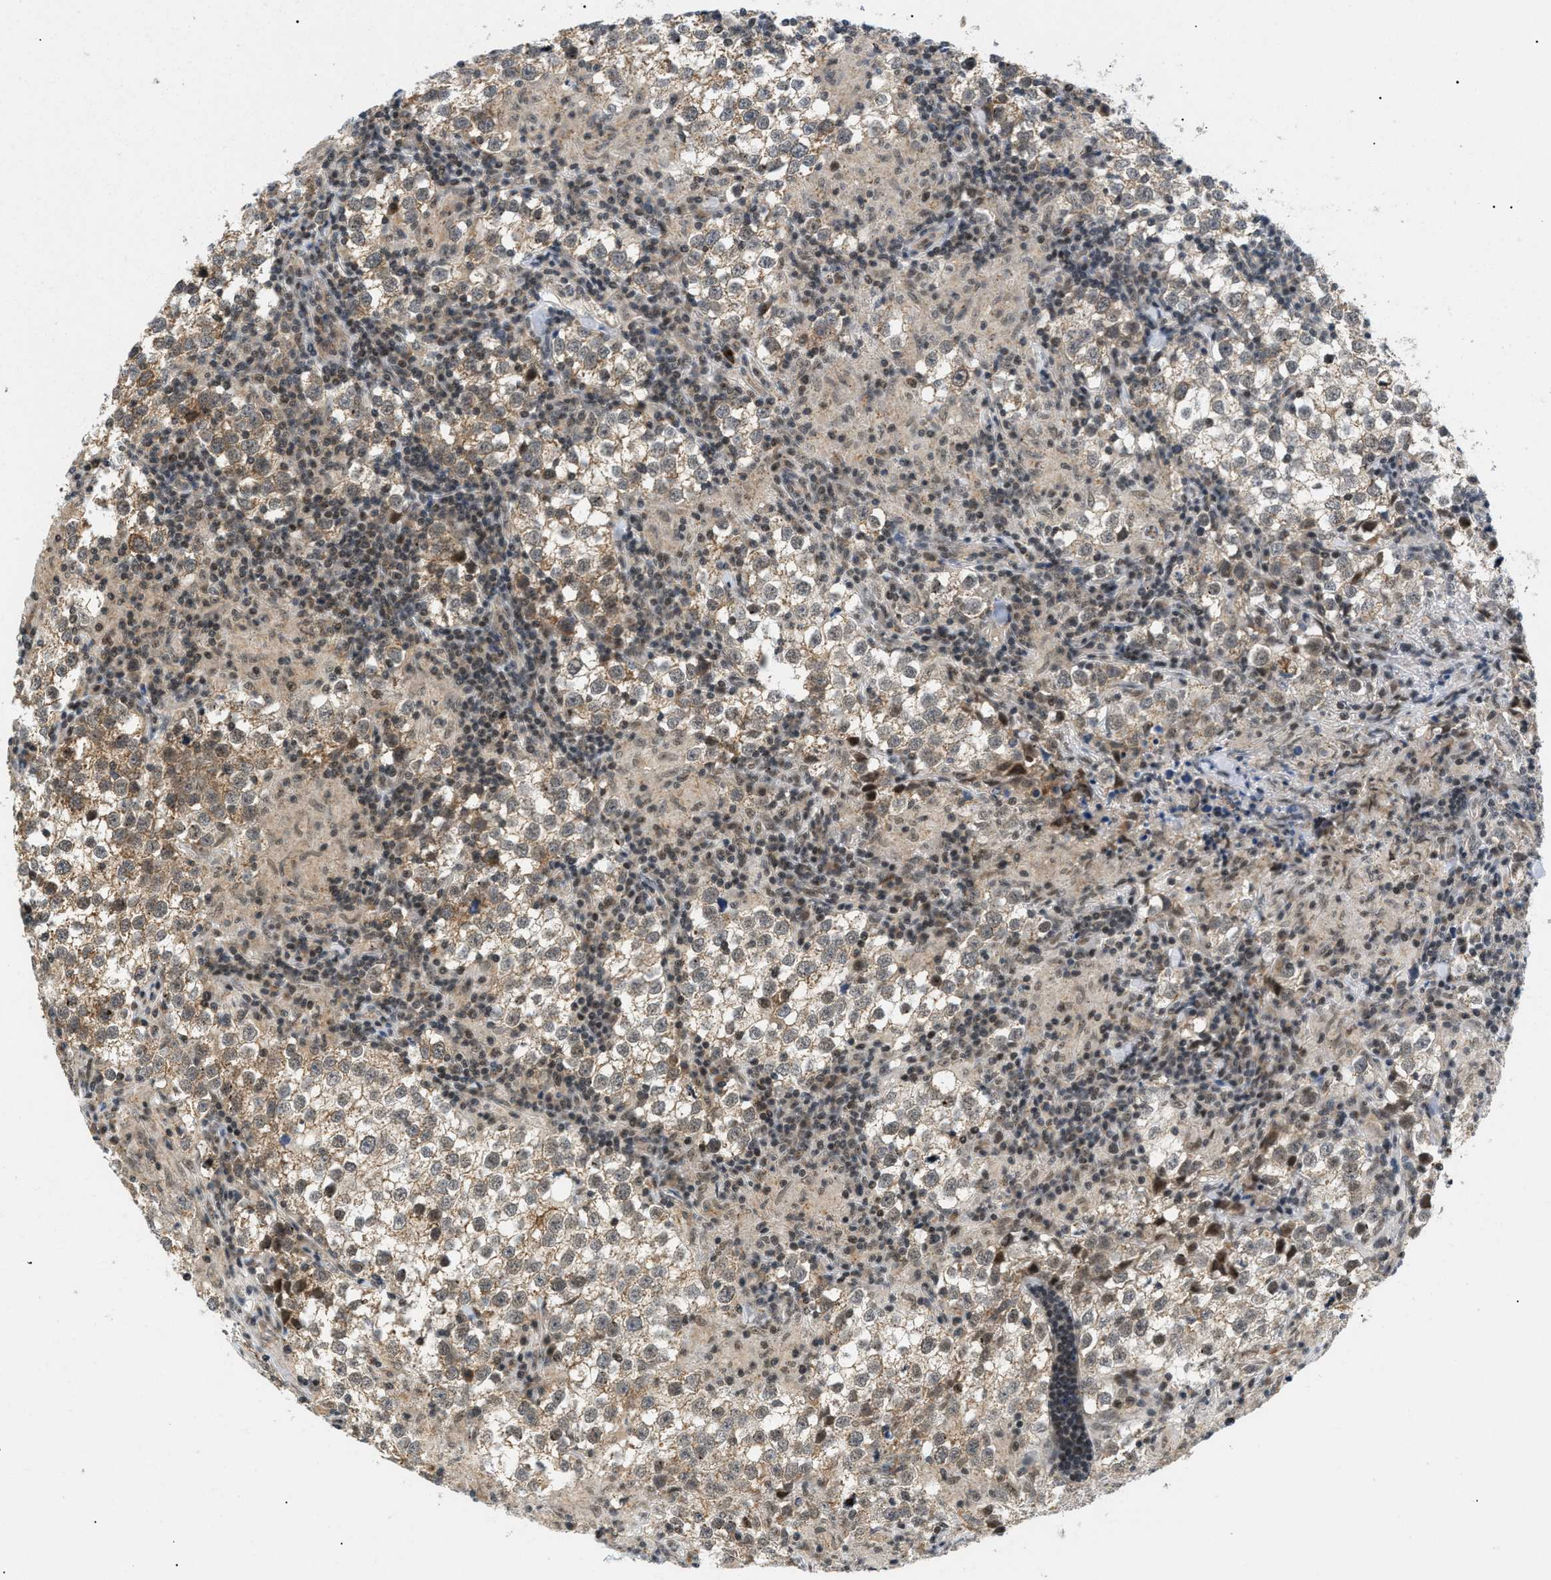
{"staining": {"intensity": "moderate", "quantity": "25%-75%", "location": "cytoplasmic/membranous"}, "tissue": "testis cancer", "cell_type": "Tumor cells", "image_type": "cancer", "snomed": [{"axis": "morphology", "description": "Seminoma, NOS"}, {"axis": "morphology", "description": "Carcinoma, Embryonal, NOS"}, {"axis": "topography", "description": "Testis"}], "caption": "High-magnification brightfield microscopy of testis cancer stained with DAB (3,3'-diaminobenzidine) (brown) and counterstained with hematoxylin (blue). tumor cells exhibit moderate cytoplasmic/membranous positivity is present in approximately25%-75% of cells.", "gene": "ZBTB11", "patient": {"sex": "male", "age": 36}}